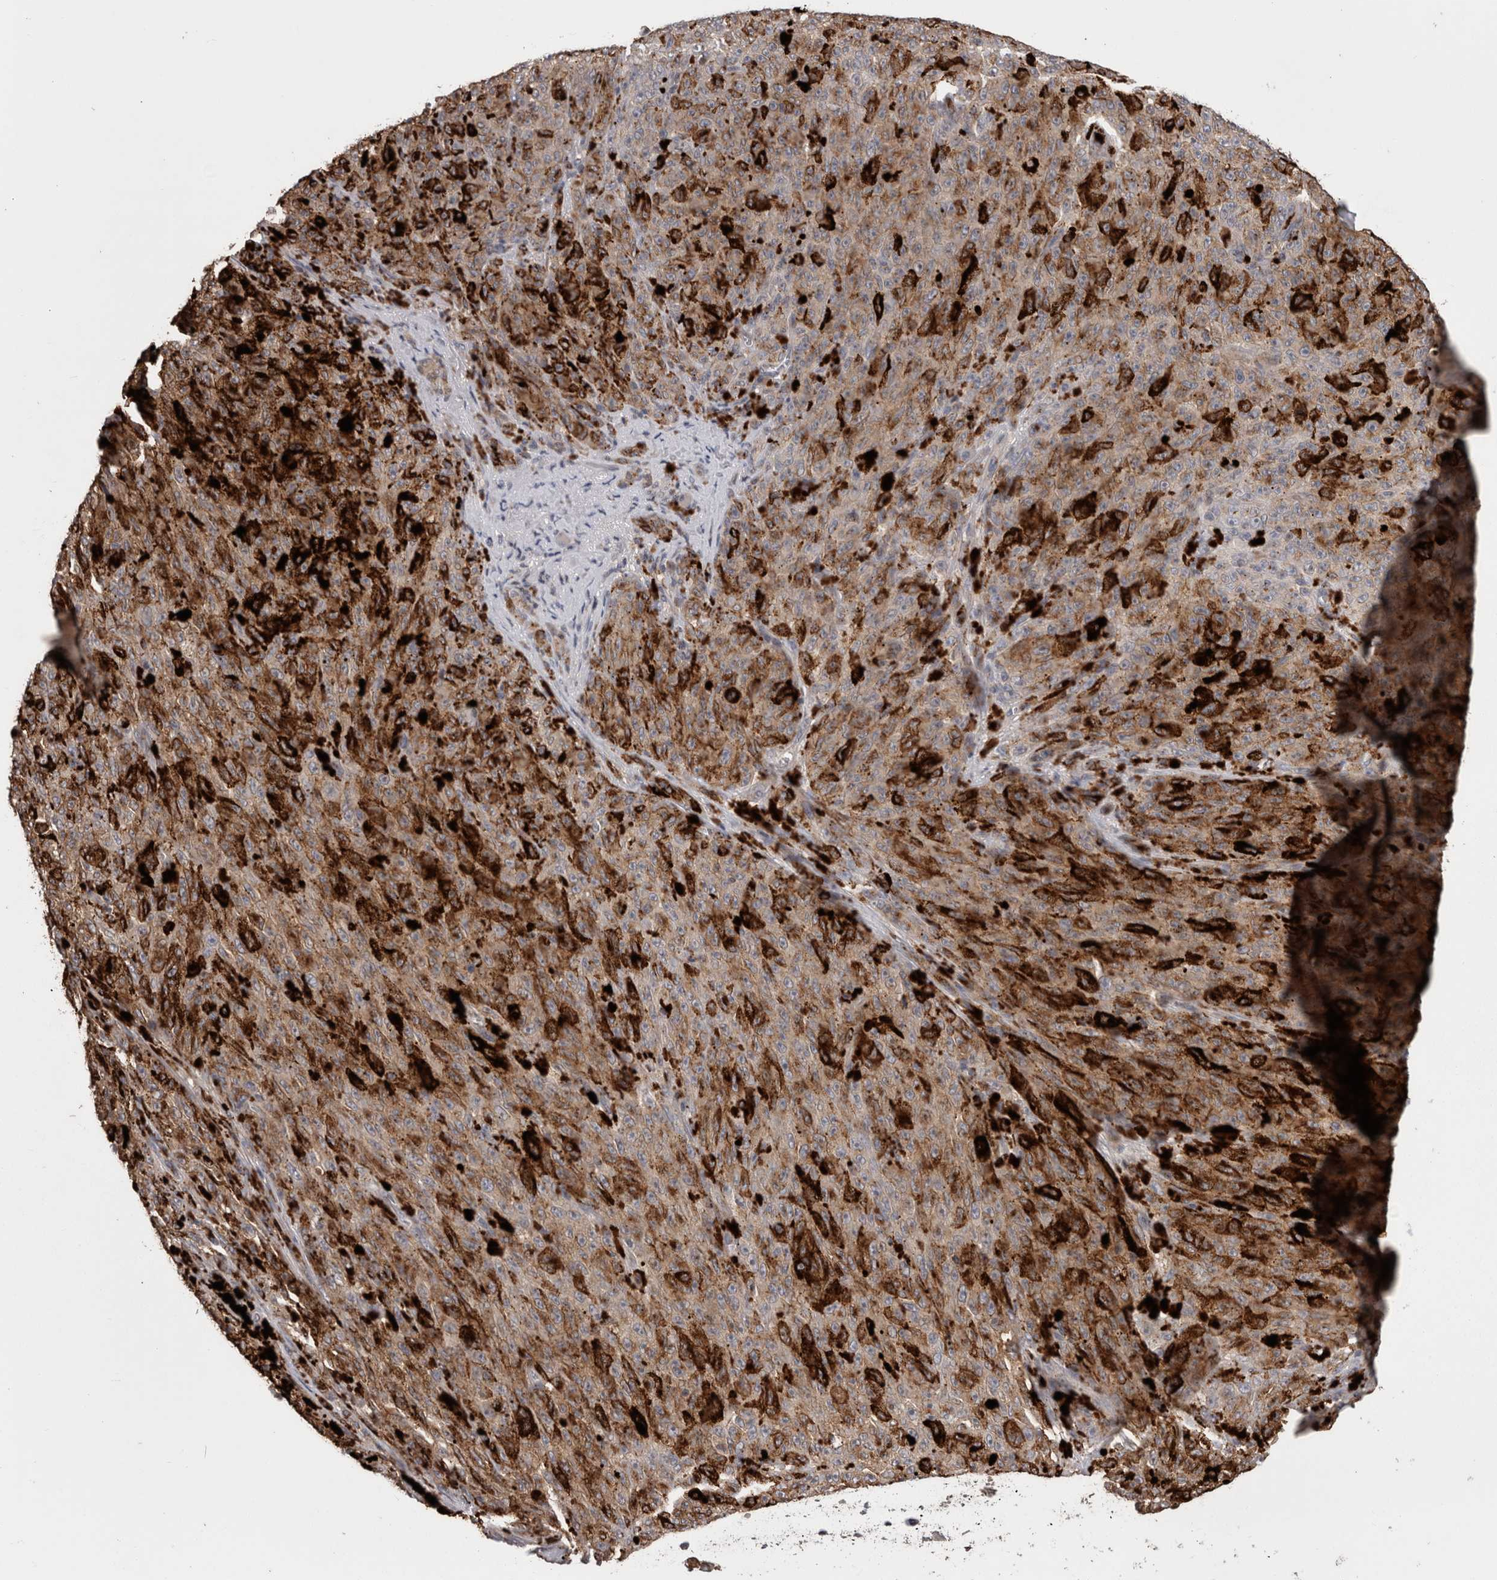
{"staining": {"intensity": "moderate", "quantity": ">75%", "location": "cytoplasmic/membranous"}, "tissue": "melanoma", "cell_type": "Tumor cells", "image_type": "cancer", "snomed": [{"axis": "morphology", "description": "Malignant melanoma, NOS"}, {"axis": "topography", "description": "Skin"}], "caption": "Protein expression analysis of human malignant melanoma reveals moderate cytoplasmic/membranous staining in approximately >75% of tumor cells.", "gene": "PCM1", "patient": {"sex": "female", "age": 82}}